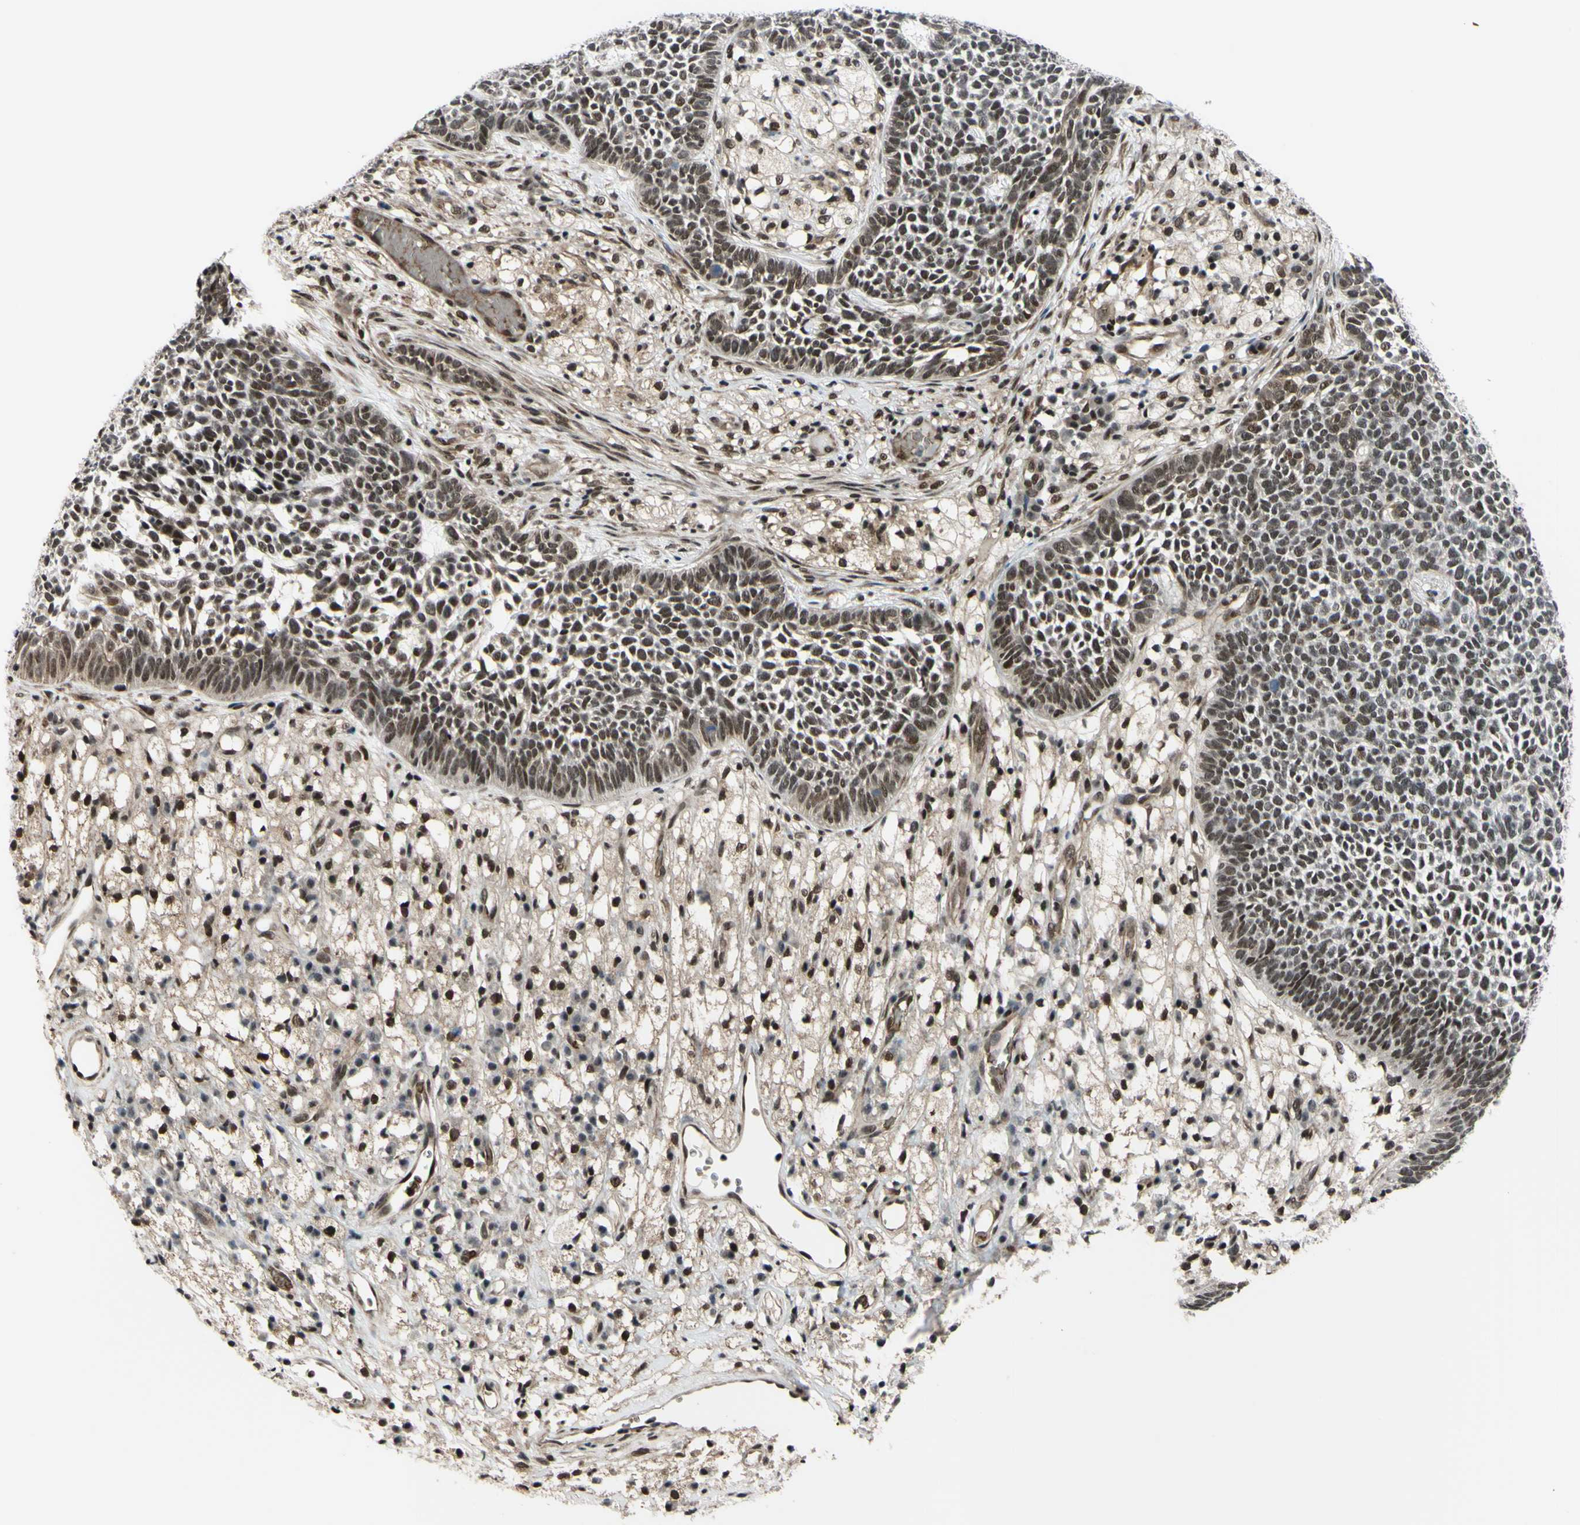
{"staining": {"intensity": "moderate", "quantity": ">75%", "location": "nuclear"}, "tissue": "skin cancer", "cell_type": "Tumor cells", "image_type": "cancer", "snomed": [{"axis": "morphology", "description": "Basal cell carcinoma"}, {"axis": "topography", "description": "Skin"}], "caption": "This histopathology image demonstrates immunohistochemistry (IHC) staining of skin cancer (basal cell carcinoma), with medium moderate nuclear staining in about >75% of tumor cells.", "gene": "THAP12", "patient": {"sex": "female", "age": 84}}